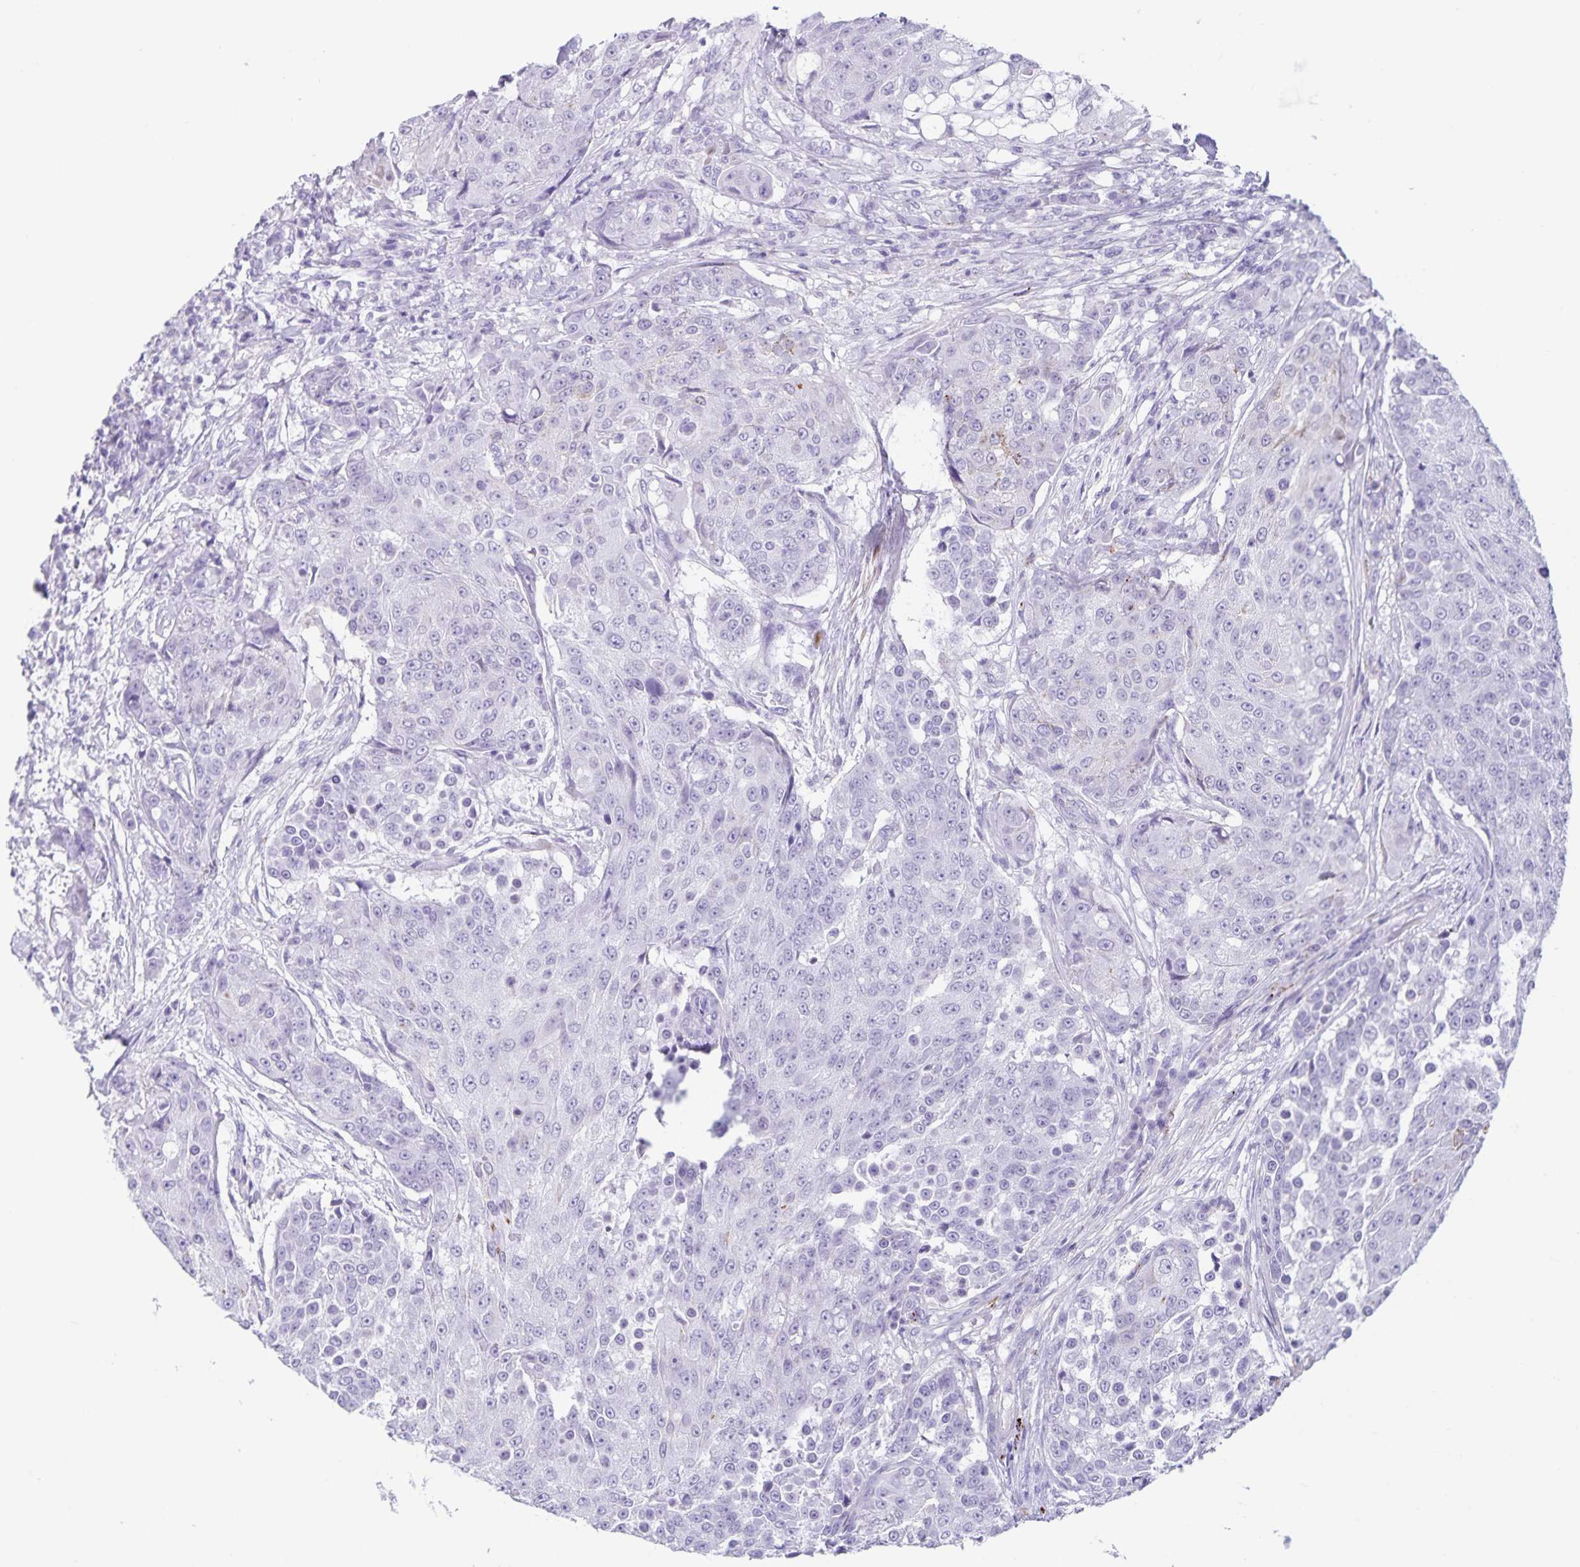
{"staining": {"intensity": "negative", "quantity": "none", "location": "none"}, "tissue": "urothelial cancer", "cell_type": "Tumor cells", "image_type": "cancer", "snomed": [{"axis": "morphology", "description": "Urothelial carcinoma, High grade"}, {"axis": "topography", "description": "Urinary bladder"}], "caption": "DAB (3,3'-diaminobenzidine) immunohistochemical staining of urothelial cancer exhibits no significant expression in tumor cells.", "gene": "C11orf42", "patient": {"sex": "female", "age": 63}}